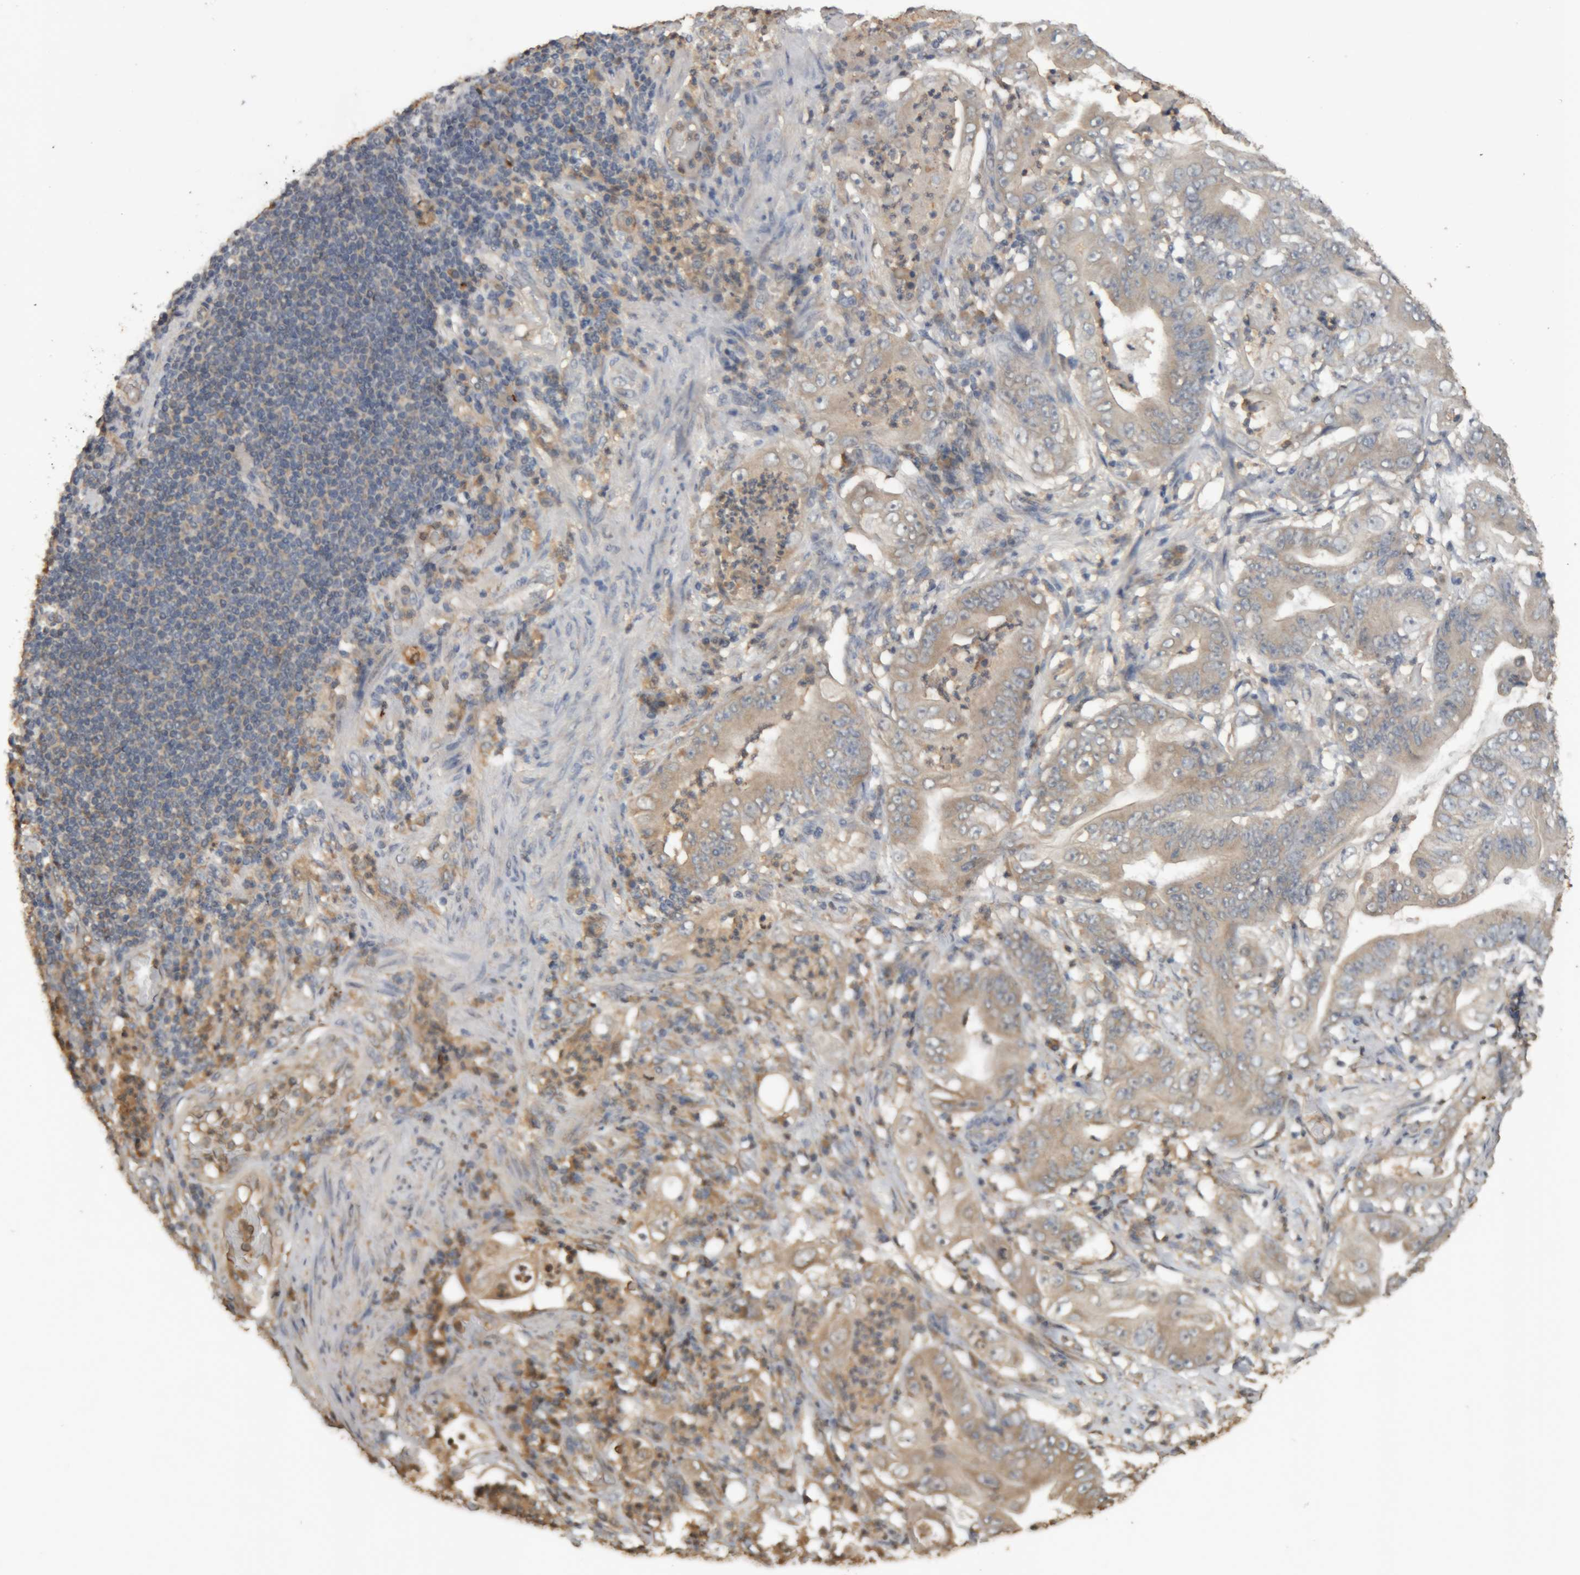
{"staining": {"intensity": "weak", "quantity": "25%-75%", "location": "cytoplasmic/membranous"}, "tissue": "stomach cancer", "cell_type": "Tumor cells", "image_type": "cancer", "snomed": [{"axis": "morphology", "description": "Adenocarcinoma, NOS"}, {"axis": "topography", "description": "Stomach"}], "caption": "Tumor cells exhibit low levels of weak cytoplasmic/membranous staining in about 25%-75% of cells in stomach cancer. The protein of interest is shown in brown color, while the nuclei are stained blue.", "gene": "TMED7", "patient": {"sex": "female", "age": 73}}